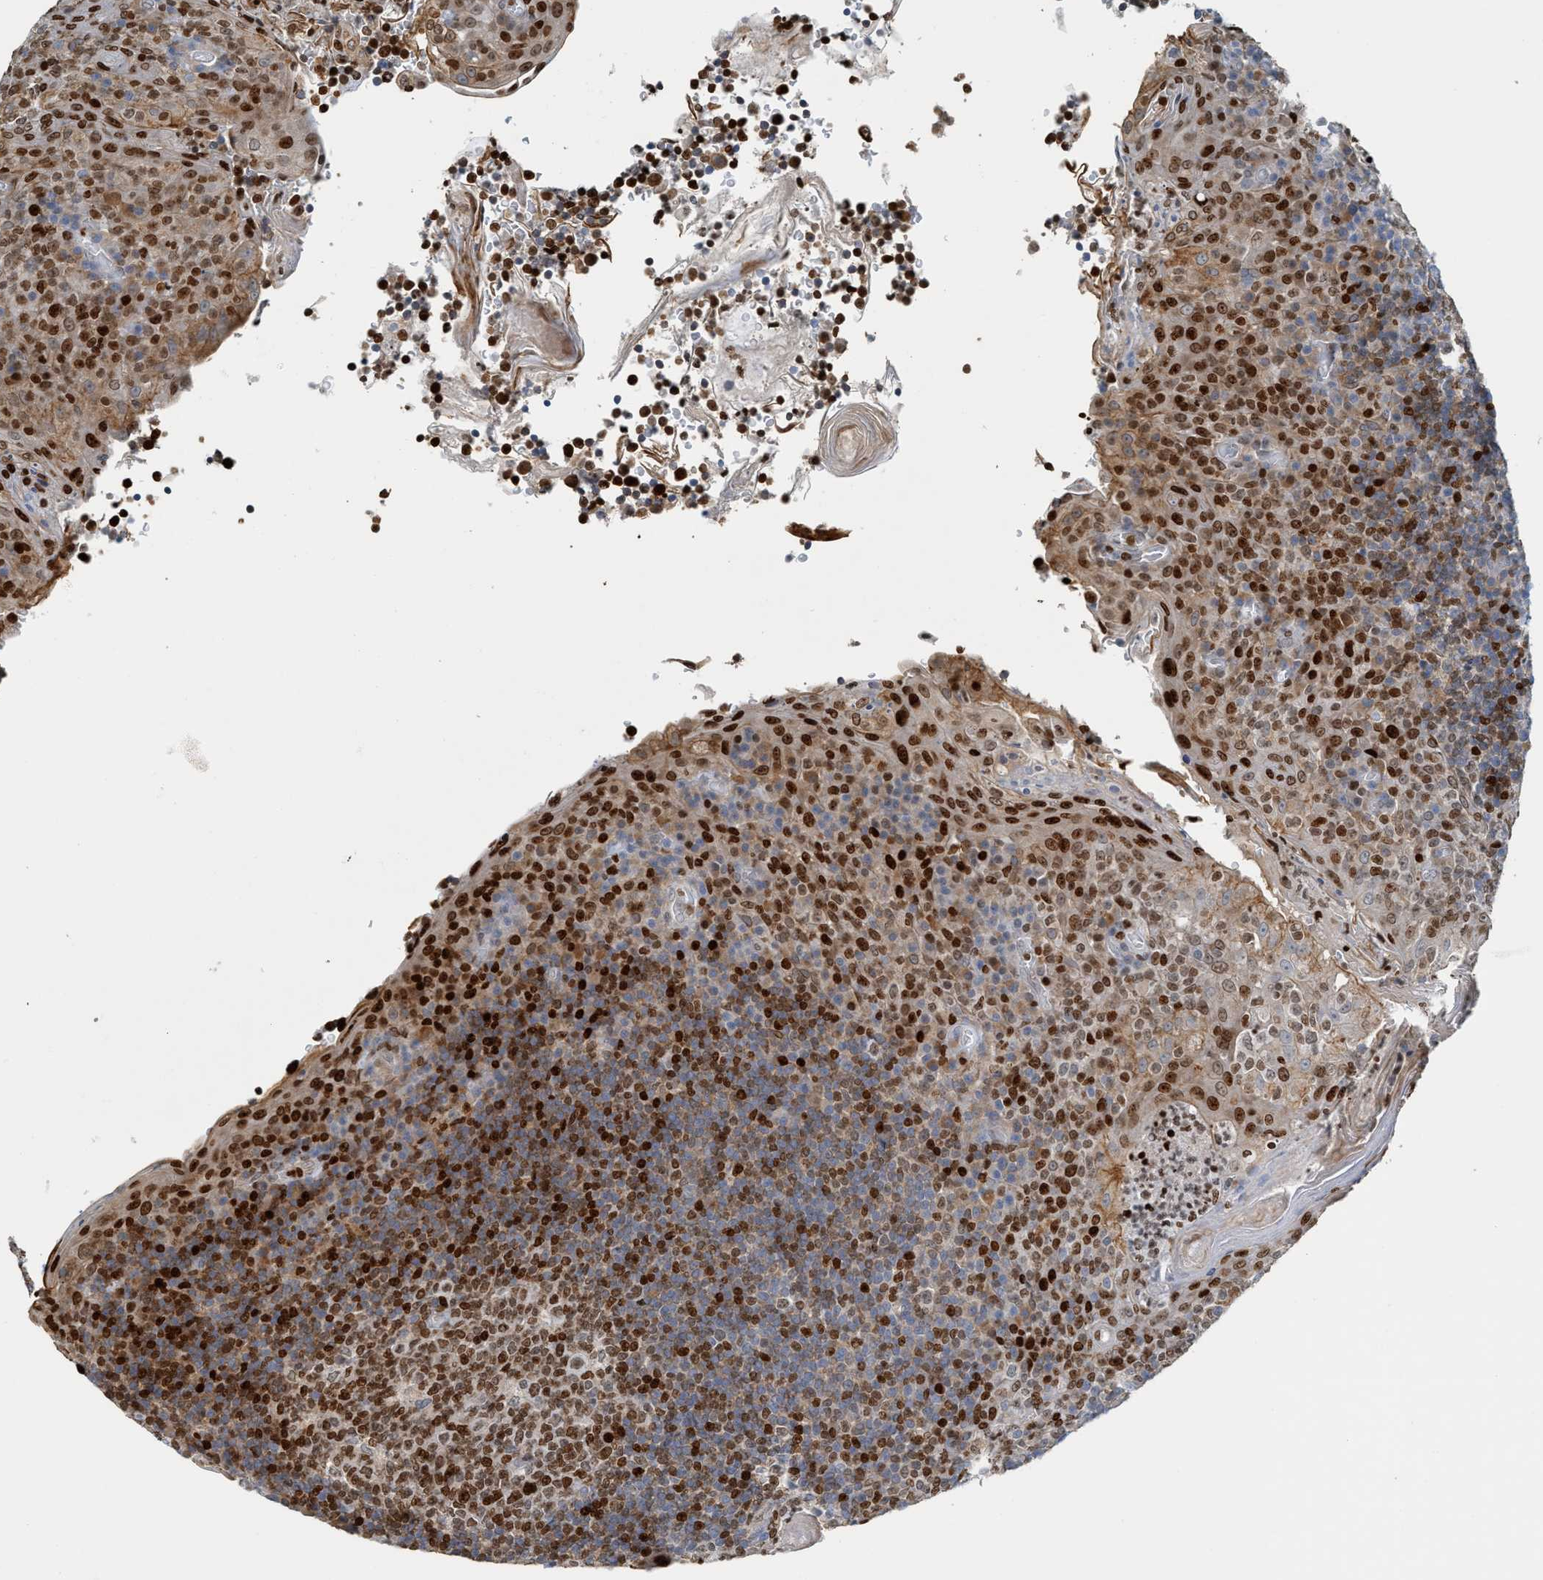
{"staining": {"intensity": "moderate", "quantity": ">75%", "location": "nuclear"}, "tissue": "tonsil", "cell_type": "Germinal center cells", "image_type": "normal", "snomed": [{"axis": "morphology", "description": "Normal tissue, NOS"}, {"axis": "topography", "description": "Tonsil"}], "caption": "Brown immunohistochemical staining in benign human tonsil displays moderate nuclear expression in about >75% of germinal center cells. The protein is shown in brown color, while the nuclei are stained blue.", "gene": "SH3D19", "patient": {"sex": "male", "age": 17}}